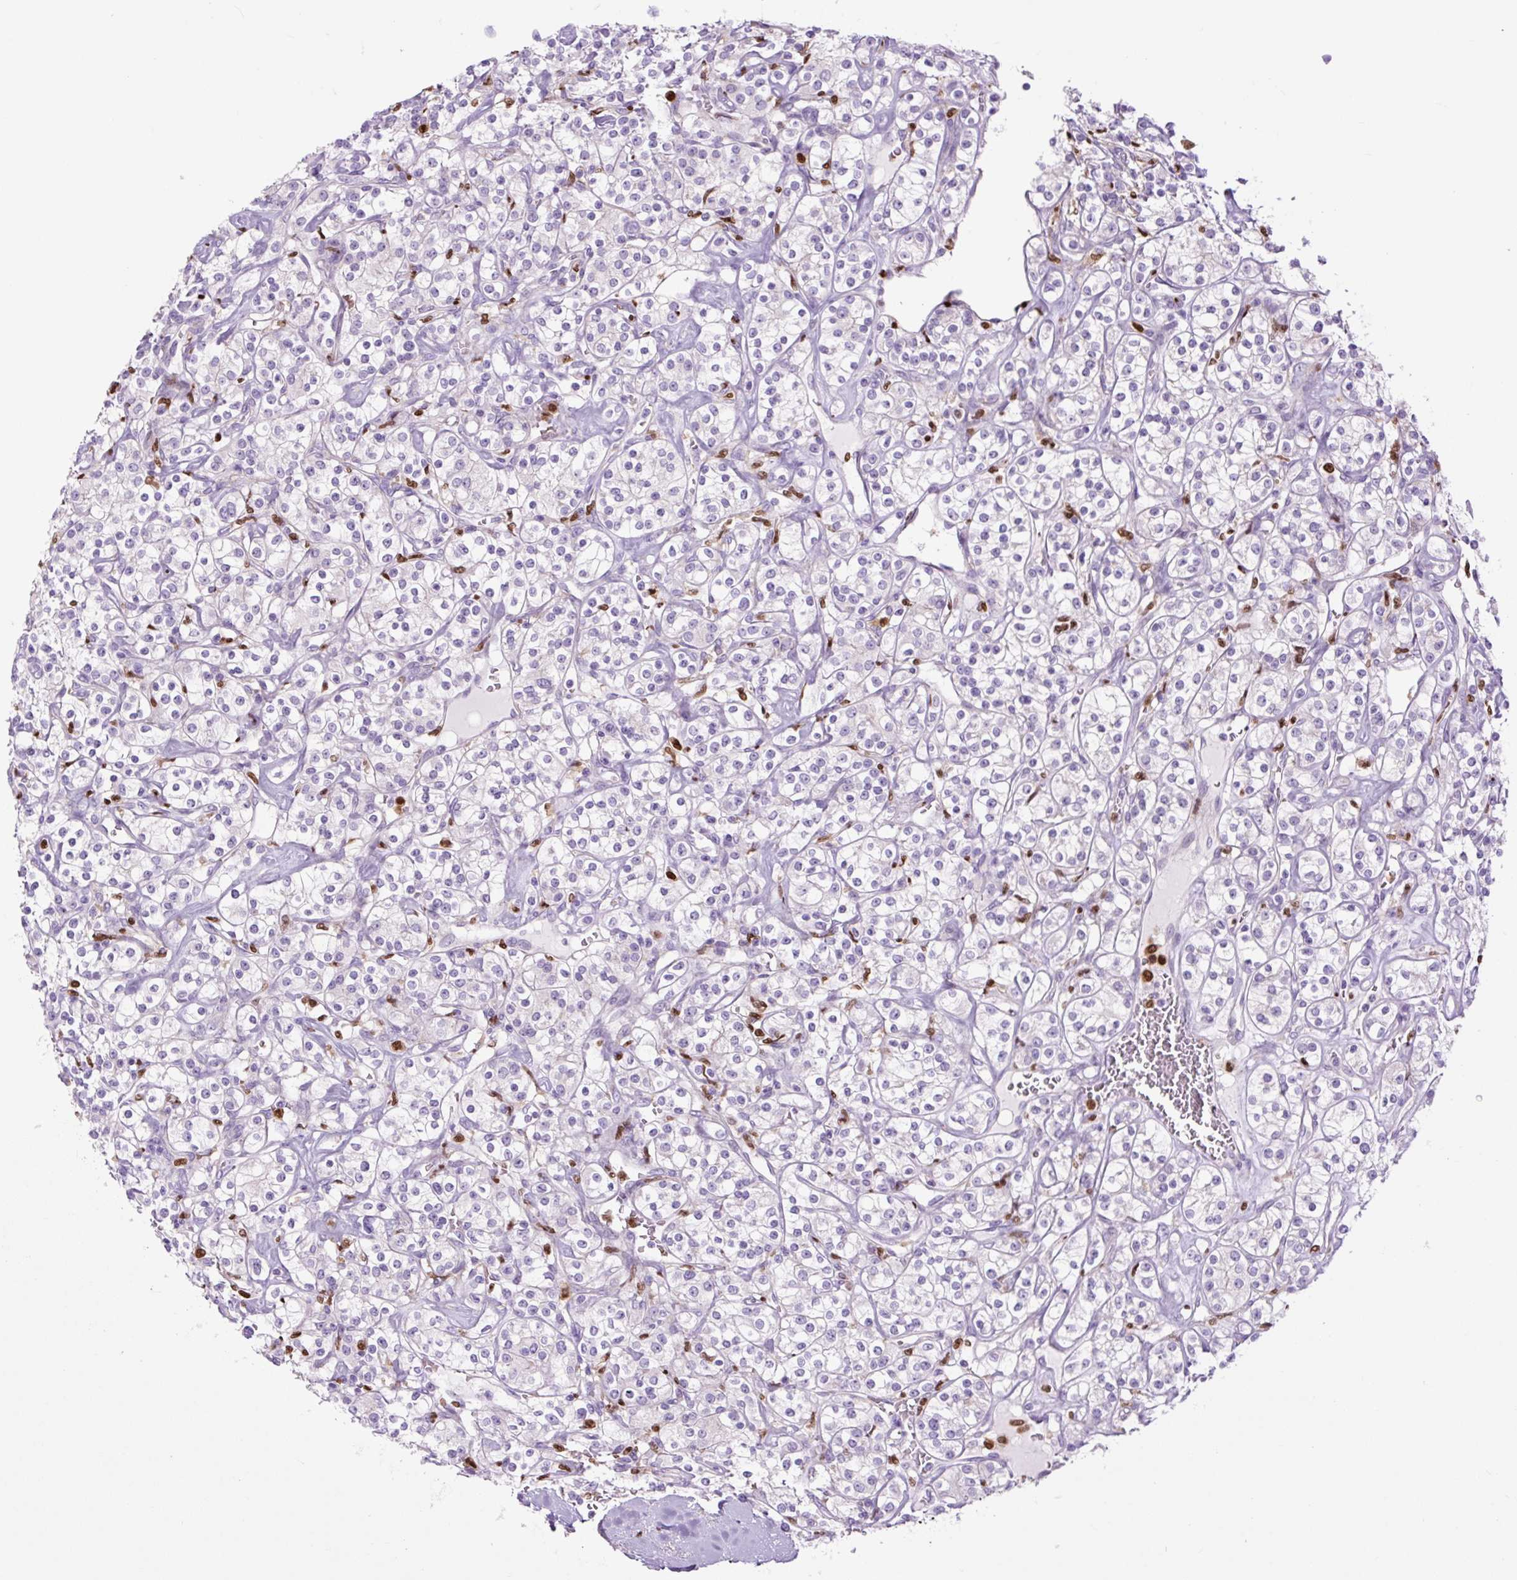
{"staining": {"intensity": "negative", "quantity": "none", "location": "none"}, "tissue": "renal cancer", "cell_type": "Tumor cells", "image_type": "cancer", "snomed": [{"axis": "morphology", "description": "Adenocarcinoma, NOS"}, {"axis": "topography", "description": "Kidney"}], "caption": "High magnification brightfield microscopy of renal cancer (adenocarcinoma) stained with DAB (brown) and counterstained with hematoxylin (blue): tumor cells show no significant staining. (DAB (3,3'-diaminobenzidine) immunohistochemistry visualized using brightfield microscopy, high magnification).", "gene": "SPI1", "patient": {"sex": "male", "age": 77}}